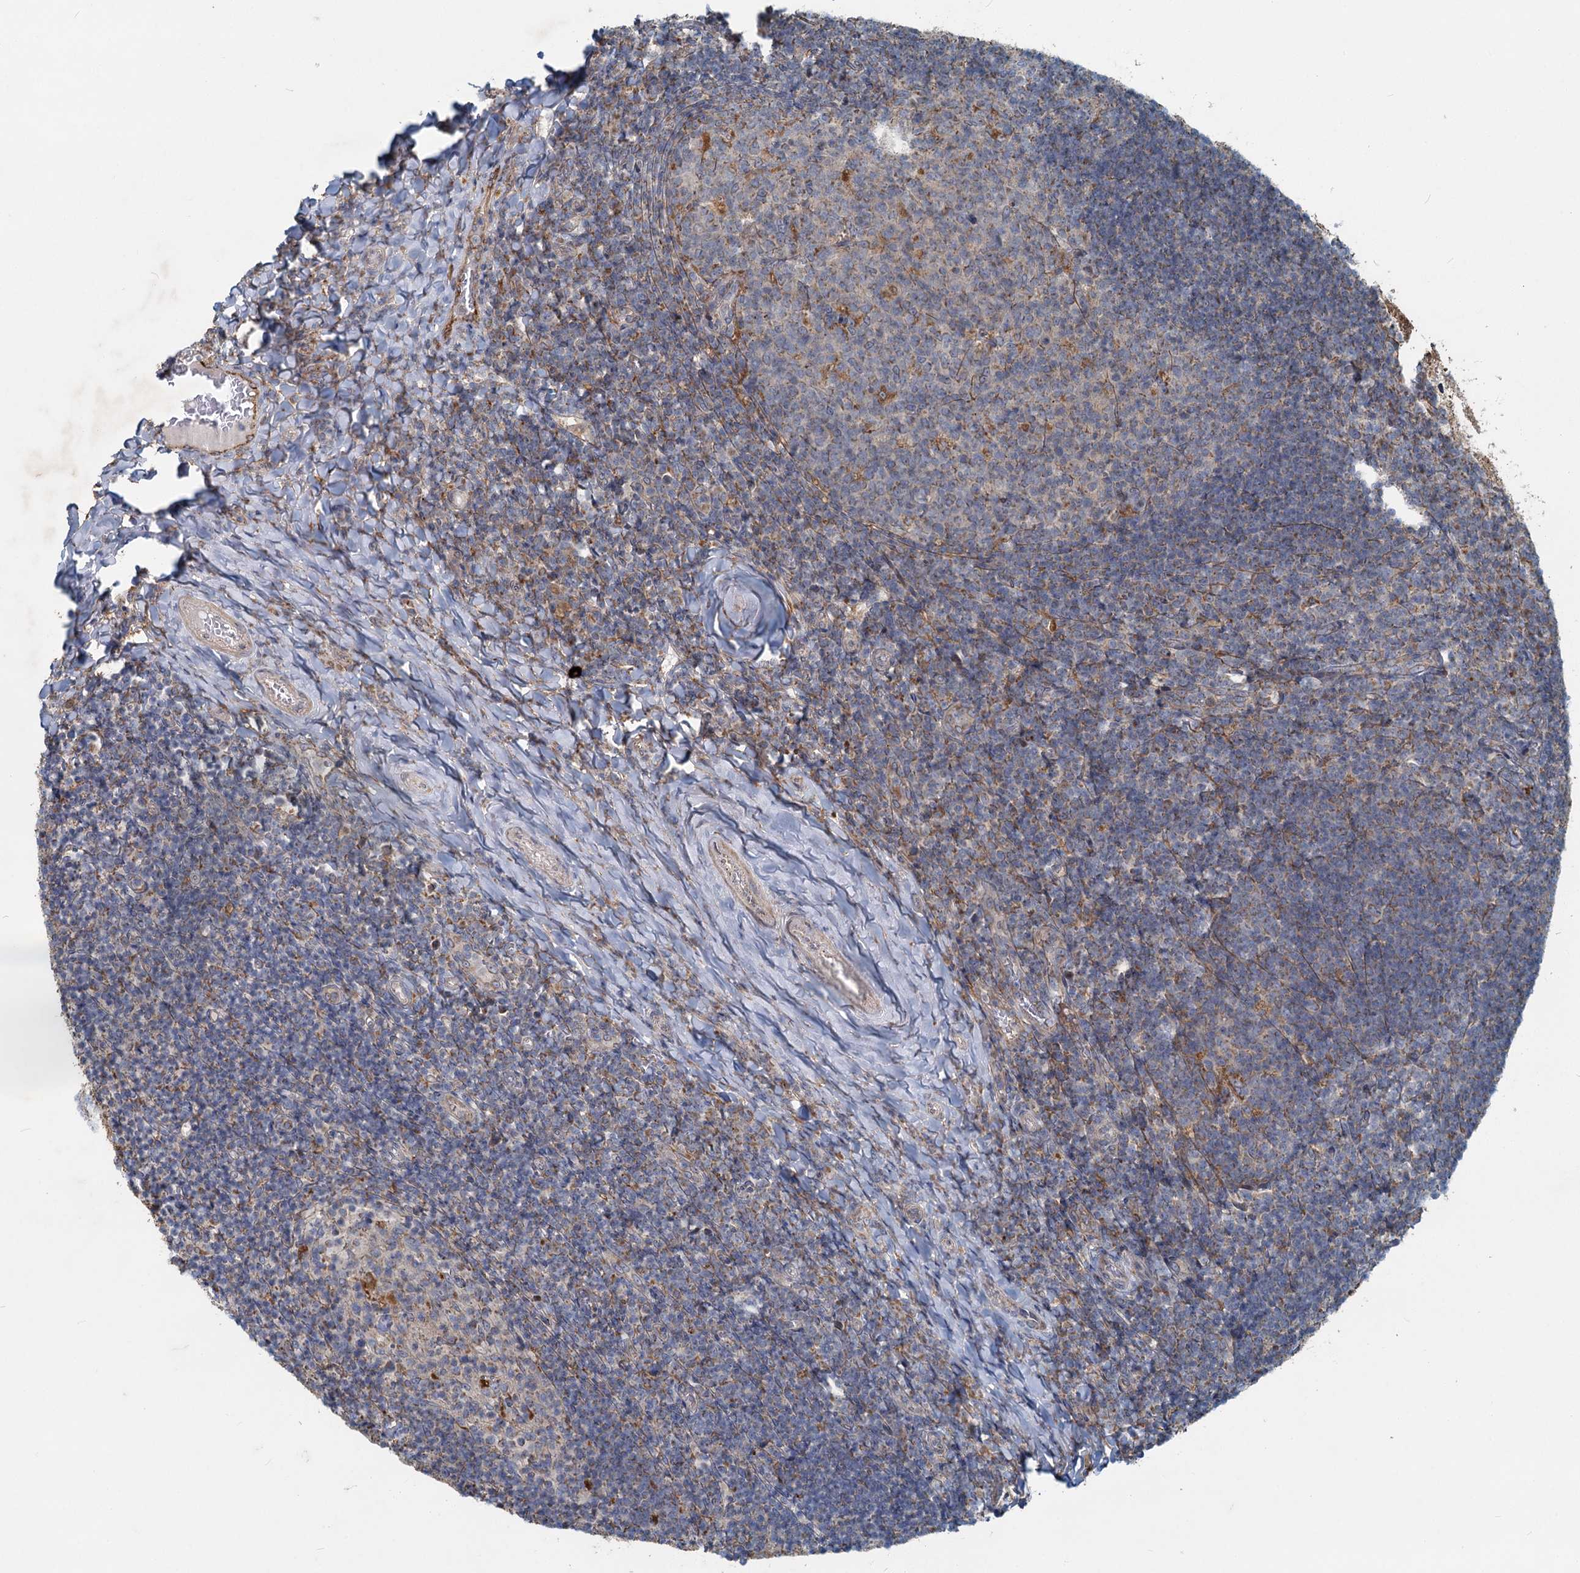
{"staining": {"intensity": "weak", "quantity": "<25%", "location": "cytoplasmic/membranous"}, "tissue": "tonsil", "cell_type": "Germinal center cells", "image_type": "normal", "snomed": [{"axis": "morphology", "description": "Normal tissue, NOS"}, {"axis": "topography", "description": "Tonsil"}], "caption": "The image exhibits no significant staining in germinal center cells of tonsil.", "gene": "ADCY2", "patient": {"sex": "female", "age": 10}}